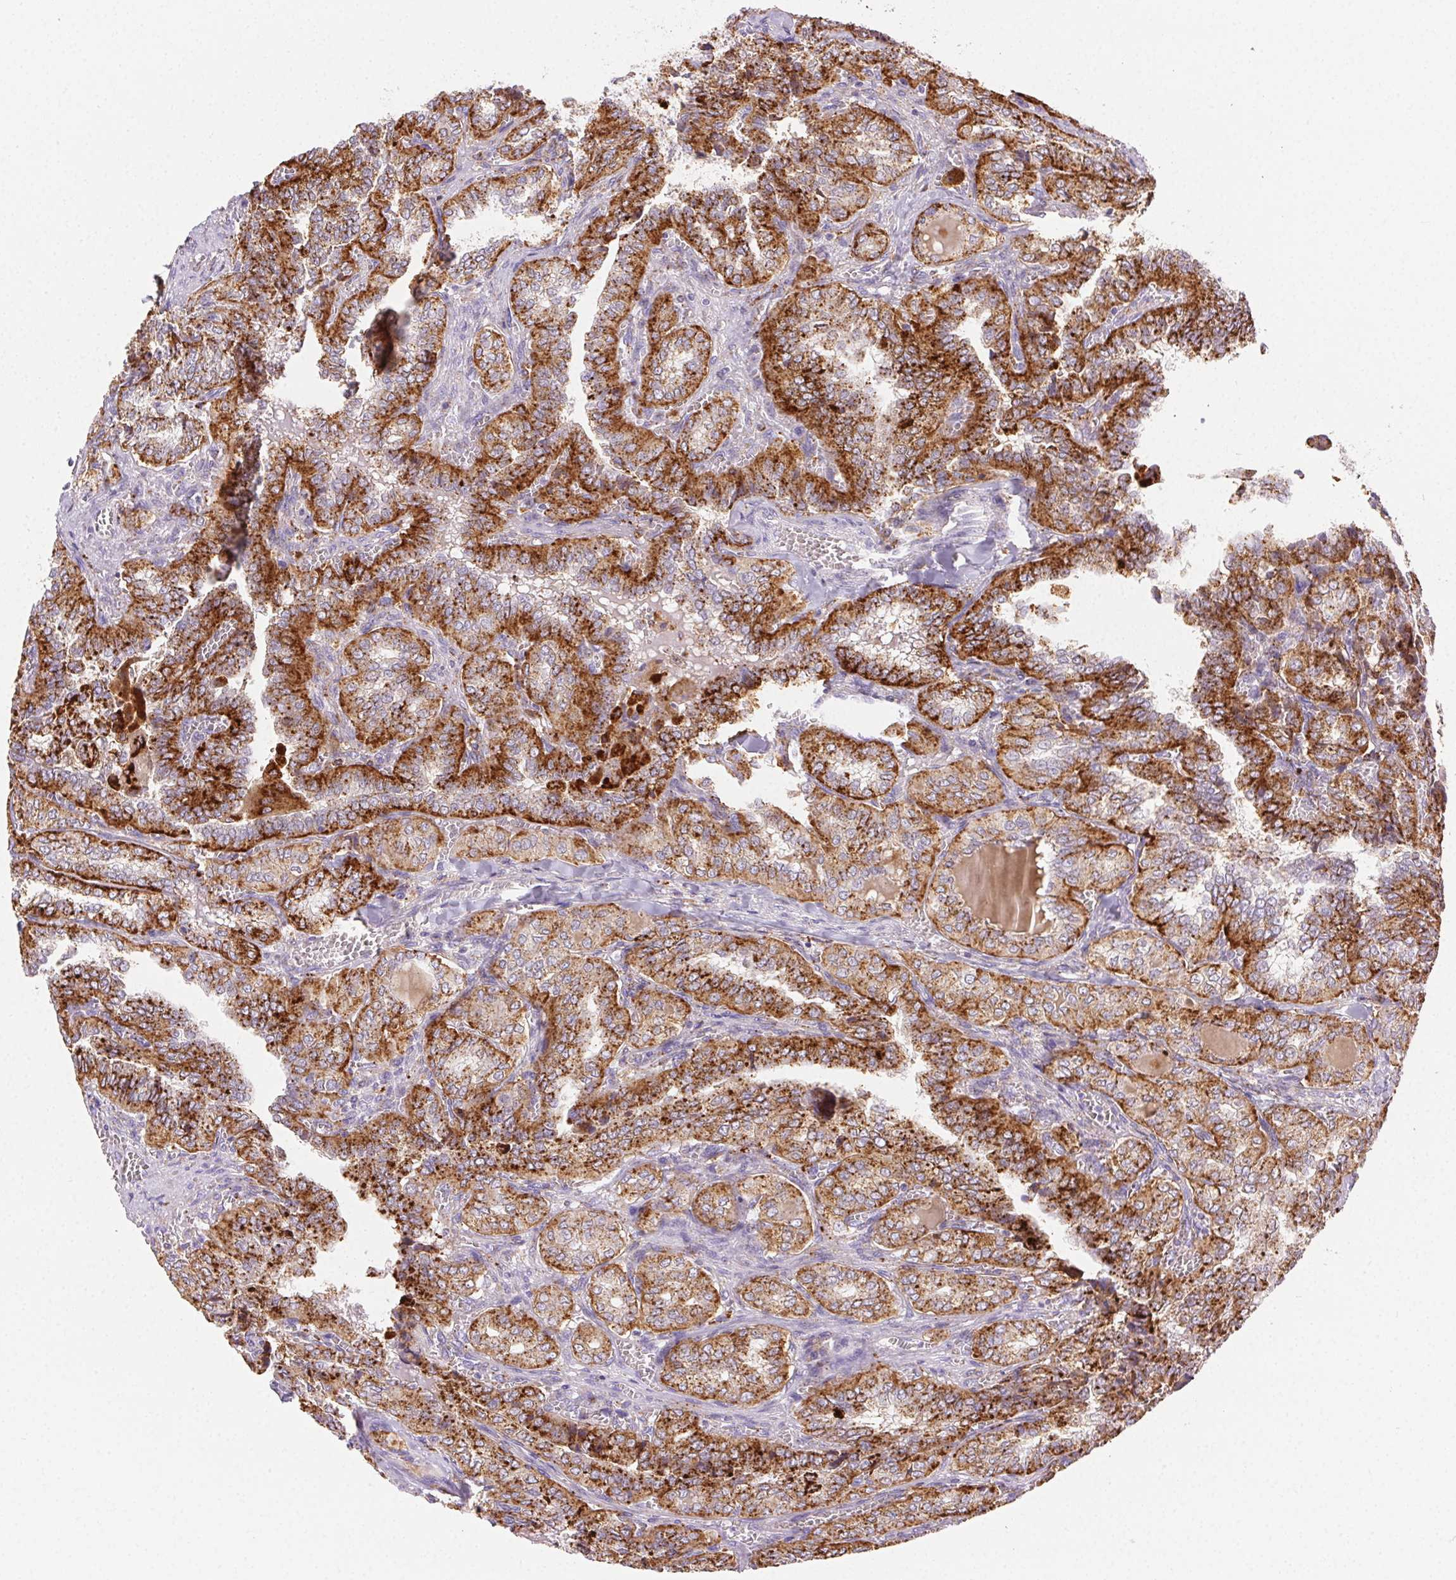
{"staining": {"intensity": "strong", "quantity": ">75%", "location": "cytoplasmic/membranous"}, "tissue": "thyroid cancer", "cell_type": "Tumor cells", "image_type": "cancer", "snomed": [{"axis": "morphology", "description": "Papillary adenocarcinoma, NOS"}, {"axis": "topography", "description": "Thyroid gland"}], "caption": "High-power microscopy captured an immunohistochemistry (IHC) micrograph of thyroid cancer, revealing strong cytoplasmic/membranous positivity in about >75% of tumor cells. (IHC, brightfield microscopy, high magnification).", "gene": "SCPEP1", "patient": {"sex": "female", "age": 41}}